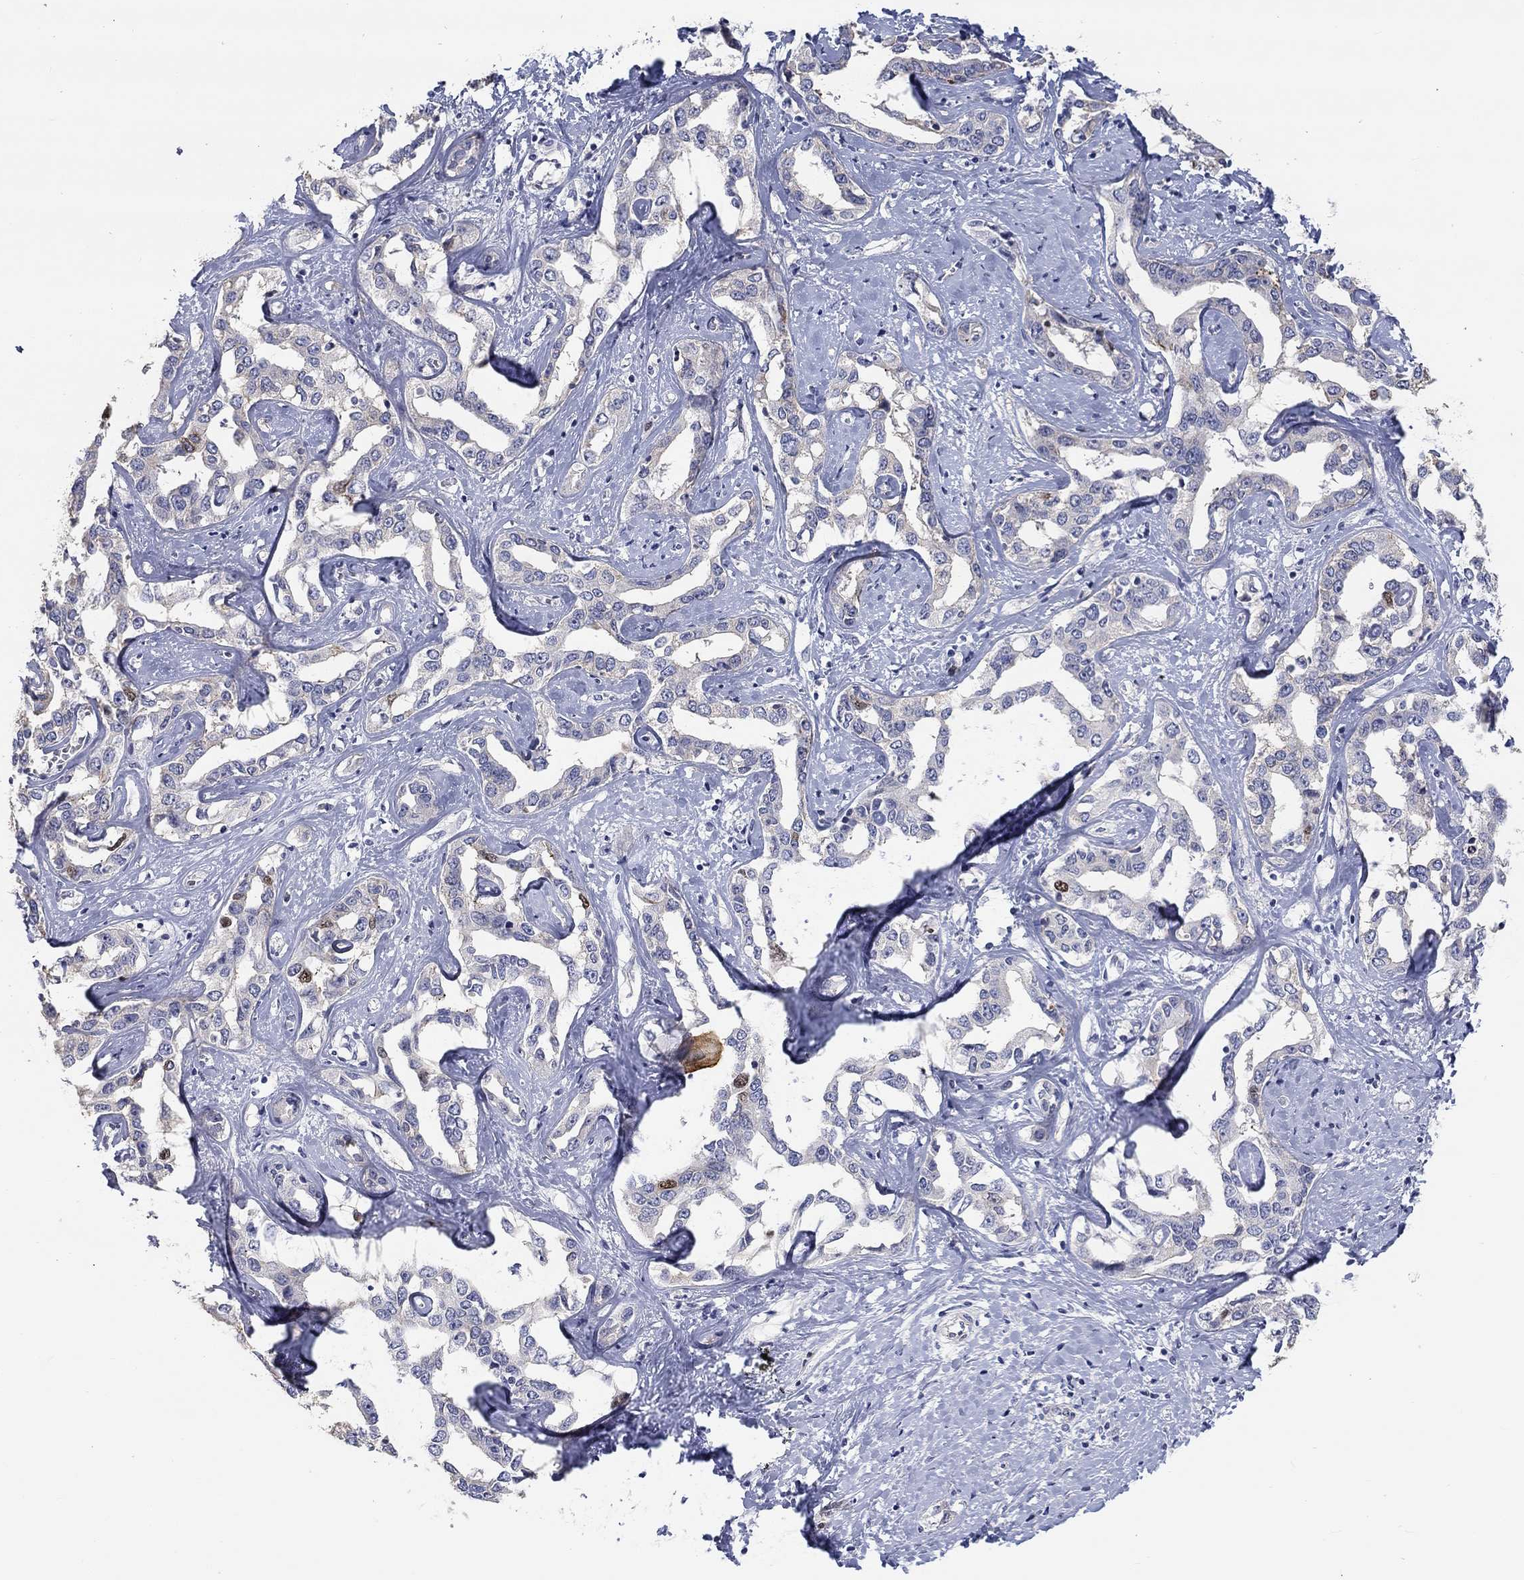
{"staining": {"intensity": "moderate", "quantity": "<25%", "location": "nuclear"}, "tissue": "liver cancer", "cell_type": "Tumor cells", "image_type": "cancer", "snomed": [{"axis": "morphology", "description": "Cholangiocarcinoma"}, {"axis": "topography", "description": "Liver"}], "caption": "A brown stain highlights moderate nuclear staining of a protein in liver cancer (cholangiocarcinoma) tumor cells.", "gene": "PRC1", "patient": {"sex": "male", "age": 59}}